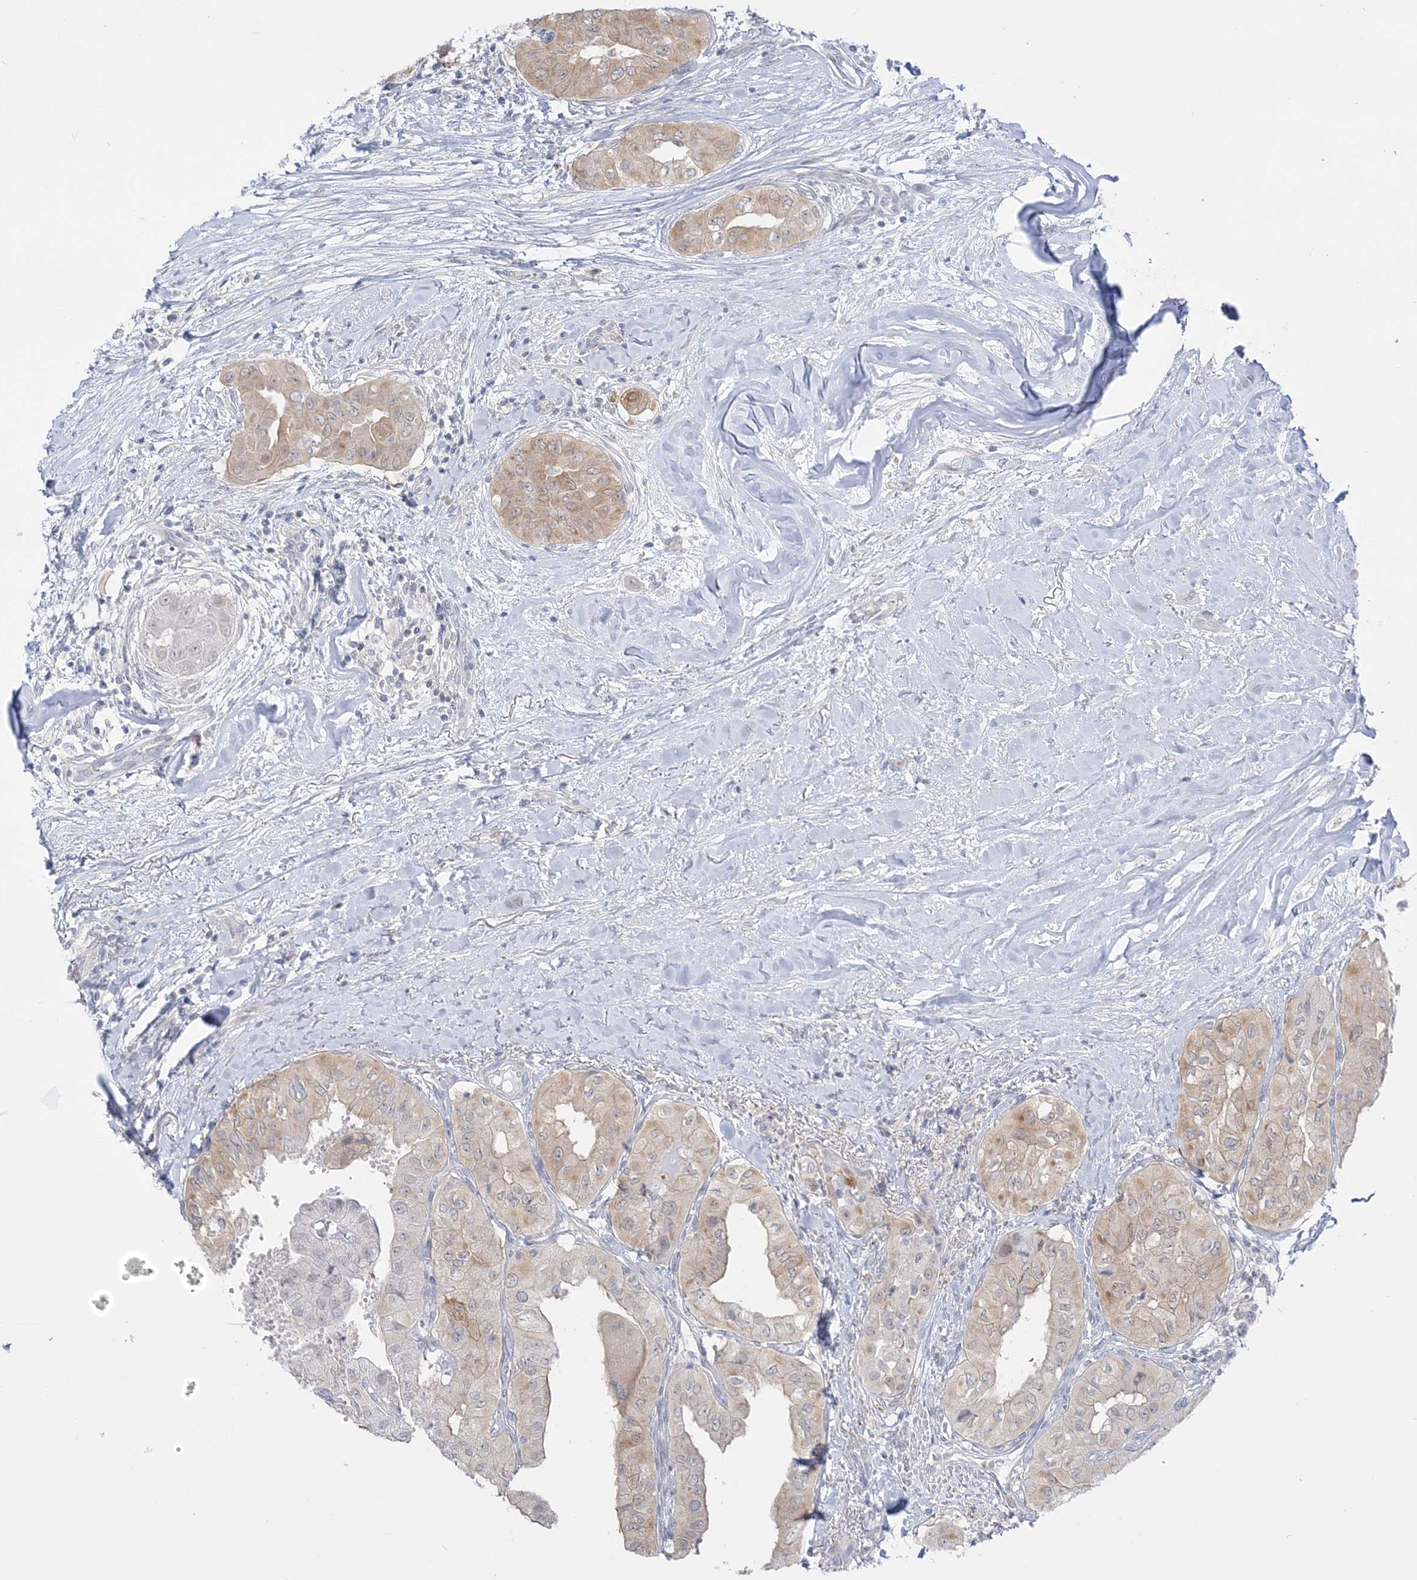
{"staining": {"intensity": "weak", "quantity": "25%-75%", "location": "cytoplasmic/membranous"}, "tissue": "thyroid cancer", "cell_type": "Tumor cells", "image_type": "cancer", "snomed": [{"axis": "morphology", "description": "Papillary adenocarcinoma, NOS"}, {"axis": "topography", "description": "Thyroid gland"}], "caption": "Protein expression by immunohistochemistry exhibits weak cytoplasmic/membranous staining in approximately 25%-75% of tumor cells in papillary adenocarcinoma (thyroid). (IHC, brightfield microscopy, high magnification).", "gene": "THADA", "patient": {"sex": "female", "age": 59}}